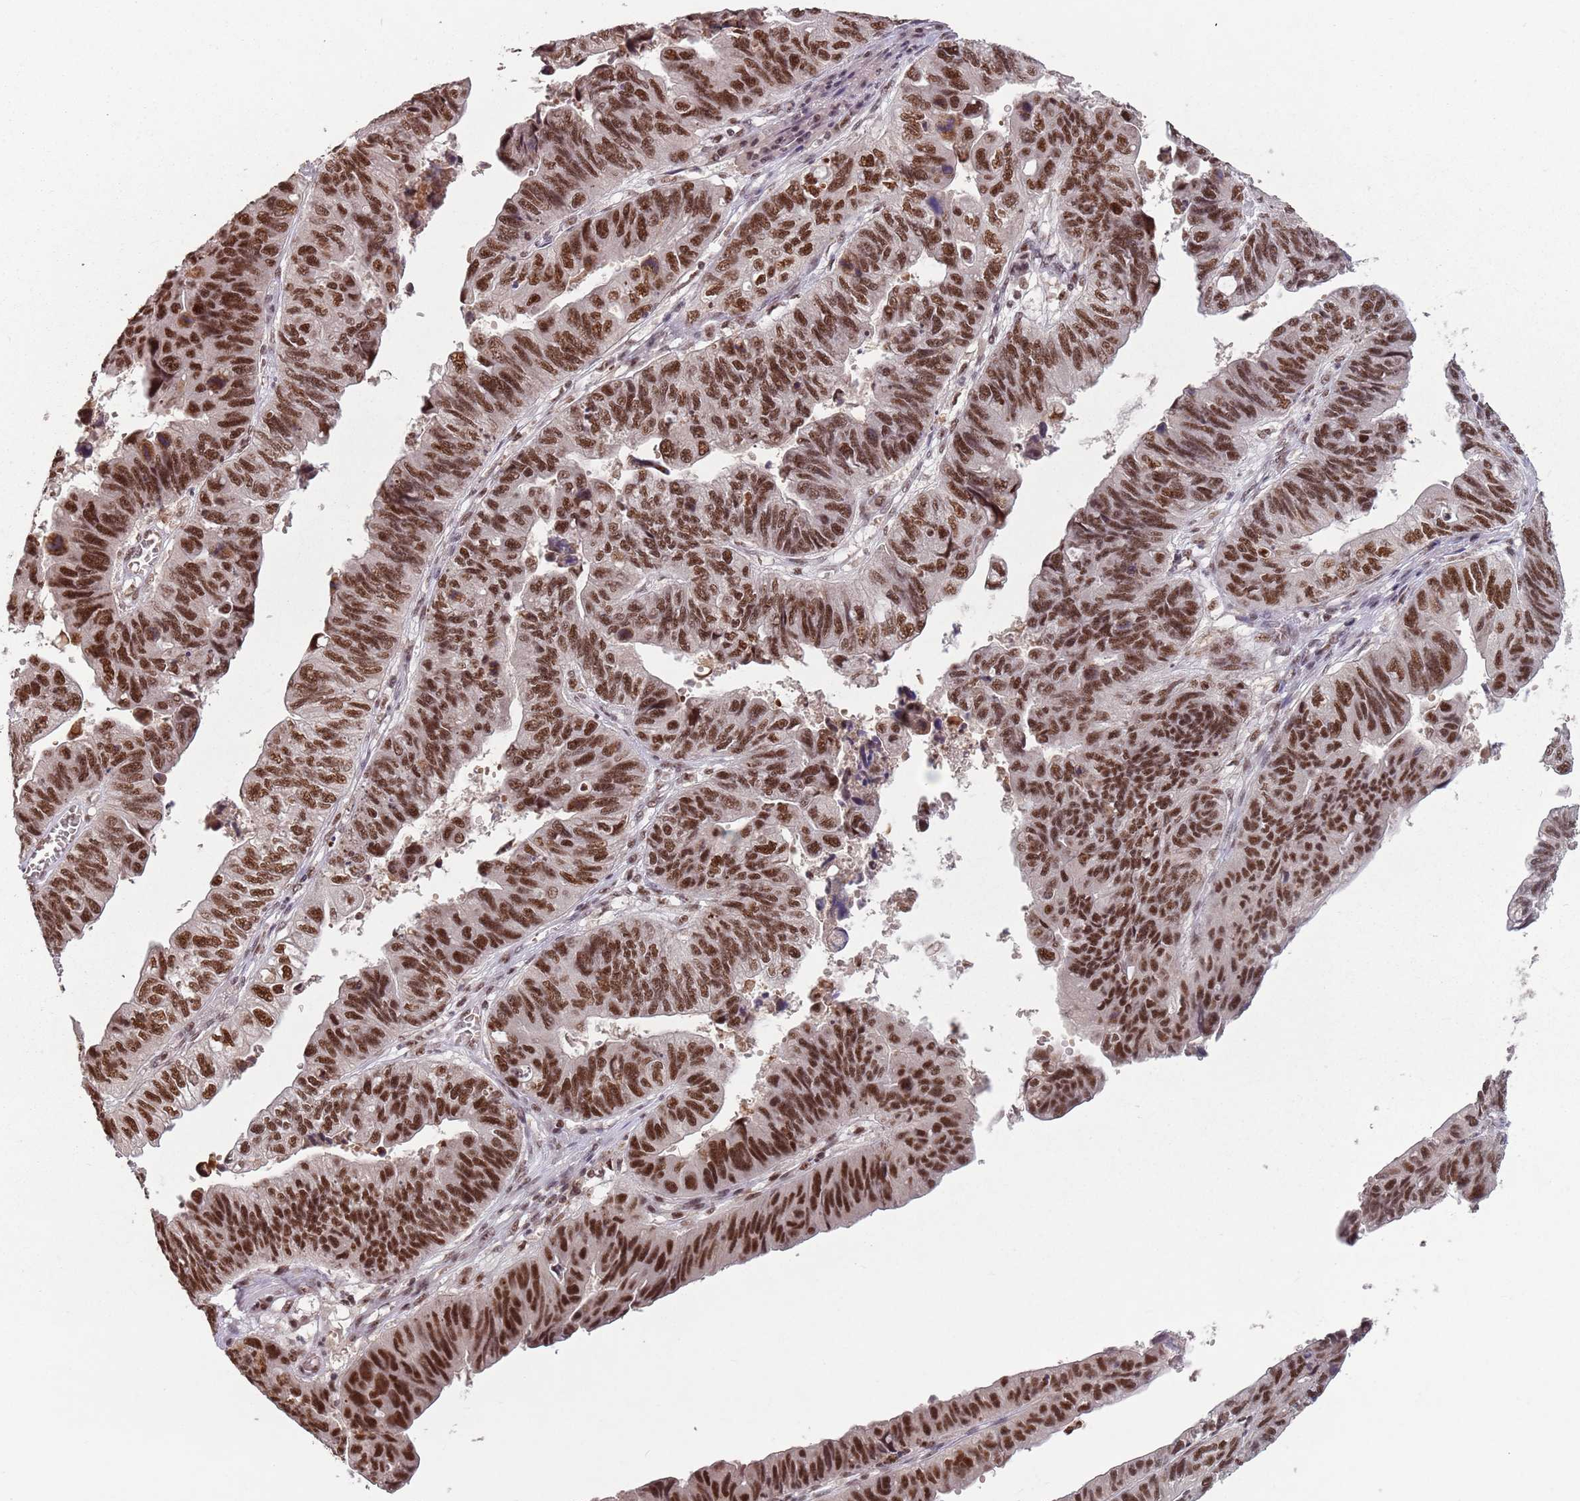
{"staining": {"intensity": "strong", "quantity": ">75%", "location": "nuclear"}, "tissue": "stomach cancer", "cell_type": "Tumor cells", "image_type": "cancer", "snomed": [{"axis": "morphology", "description": "Adenocarcinoma, NOS"}, {"axis": "topography", "description": "Stomach"}], "caption": "About >75% of tumor cells in human stomach adenocarcinoma exhibit strong nuclear protein positivity as visualized by brown immunohistochemical staining.", "gene": "NCBP1", "patient": {"sex": "male", "age": 59}}